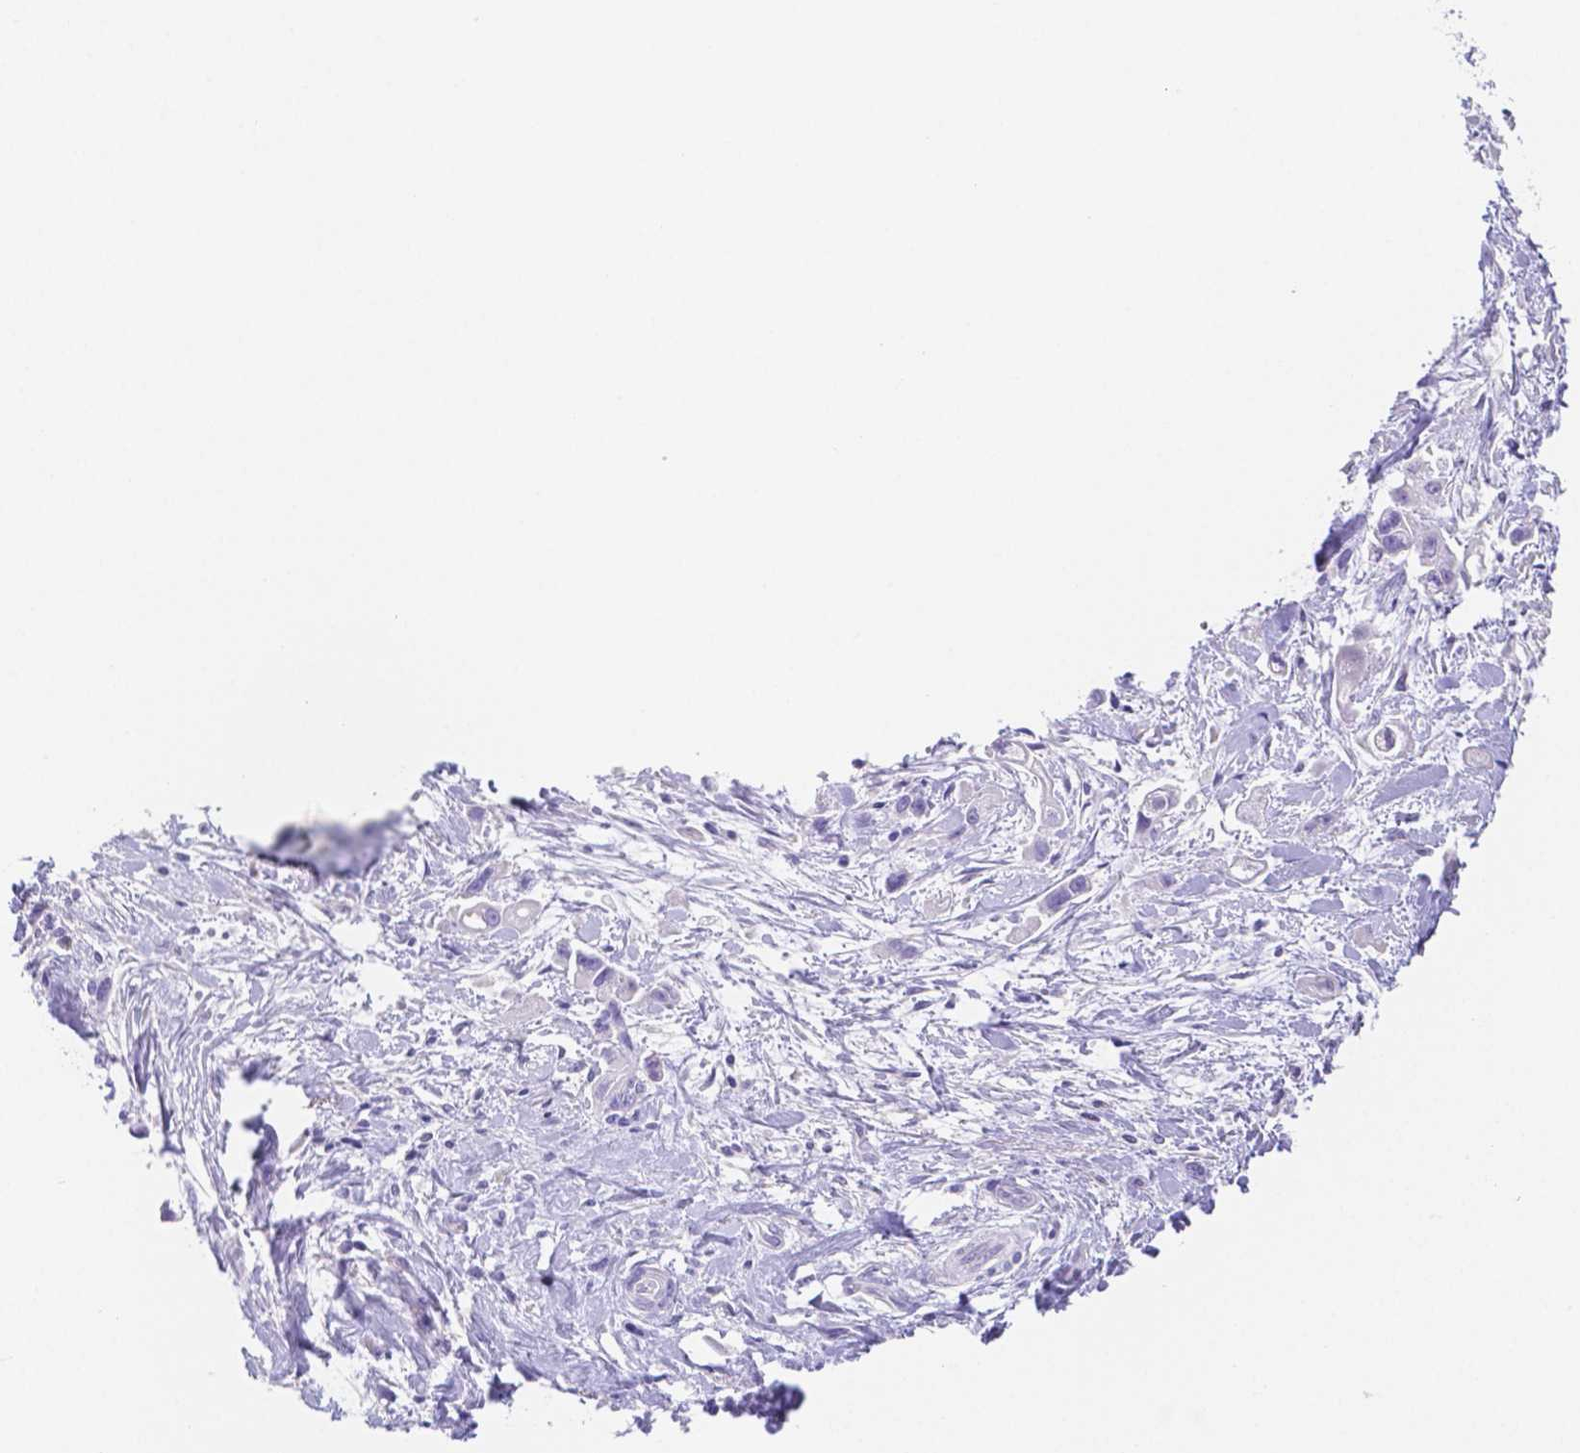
{"staining": {"intensity": "negative", "quantity": "none", "location": "none"}, "tissue": "pancreatic cancer", "cell_type": "Tumor cells", "image_type": "cancer", "snomed": [{"axis": "morphology", "description": "Adenocarcinoma, NOS"}, {"axis": "topography", "description": "Pancreas"}], "caption": "Tumor cells are negative for brown protein staining in adenocarcinoma (pancreatic). (DAB immunohistochemistry with hematoxylin counter stain).", "gene": "ZG16B", "patient": {"sex": "female", "age": 66}}